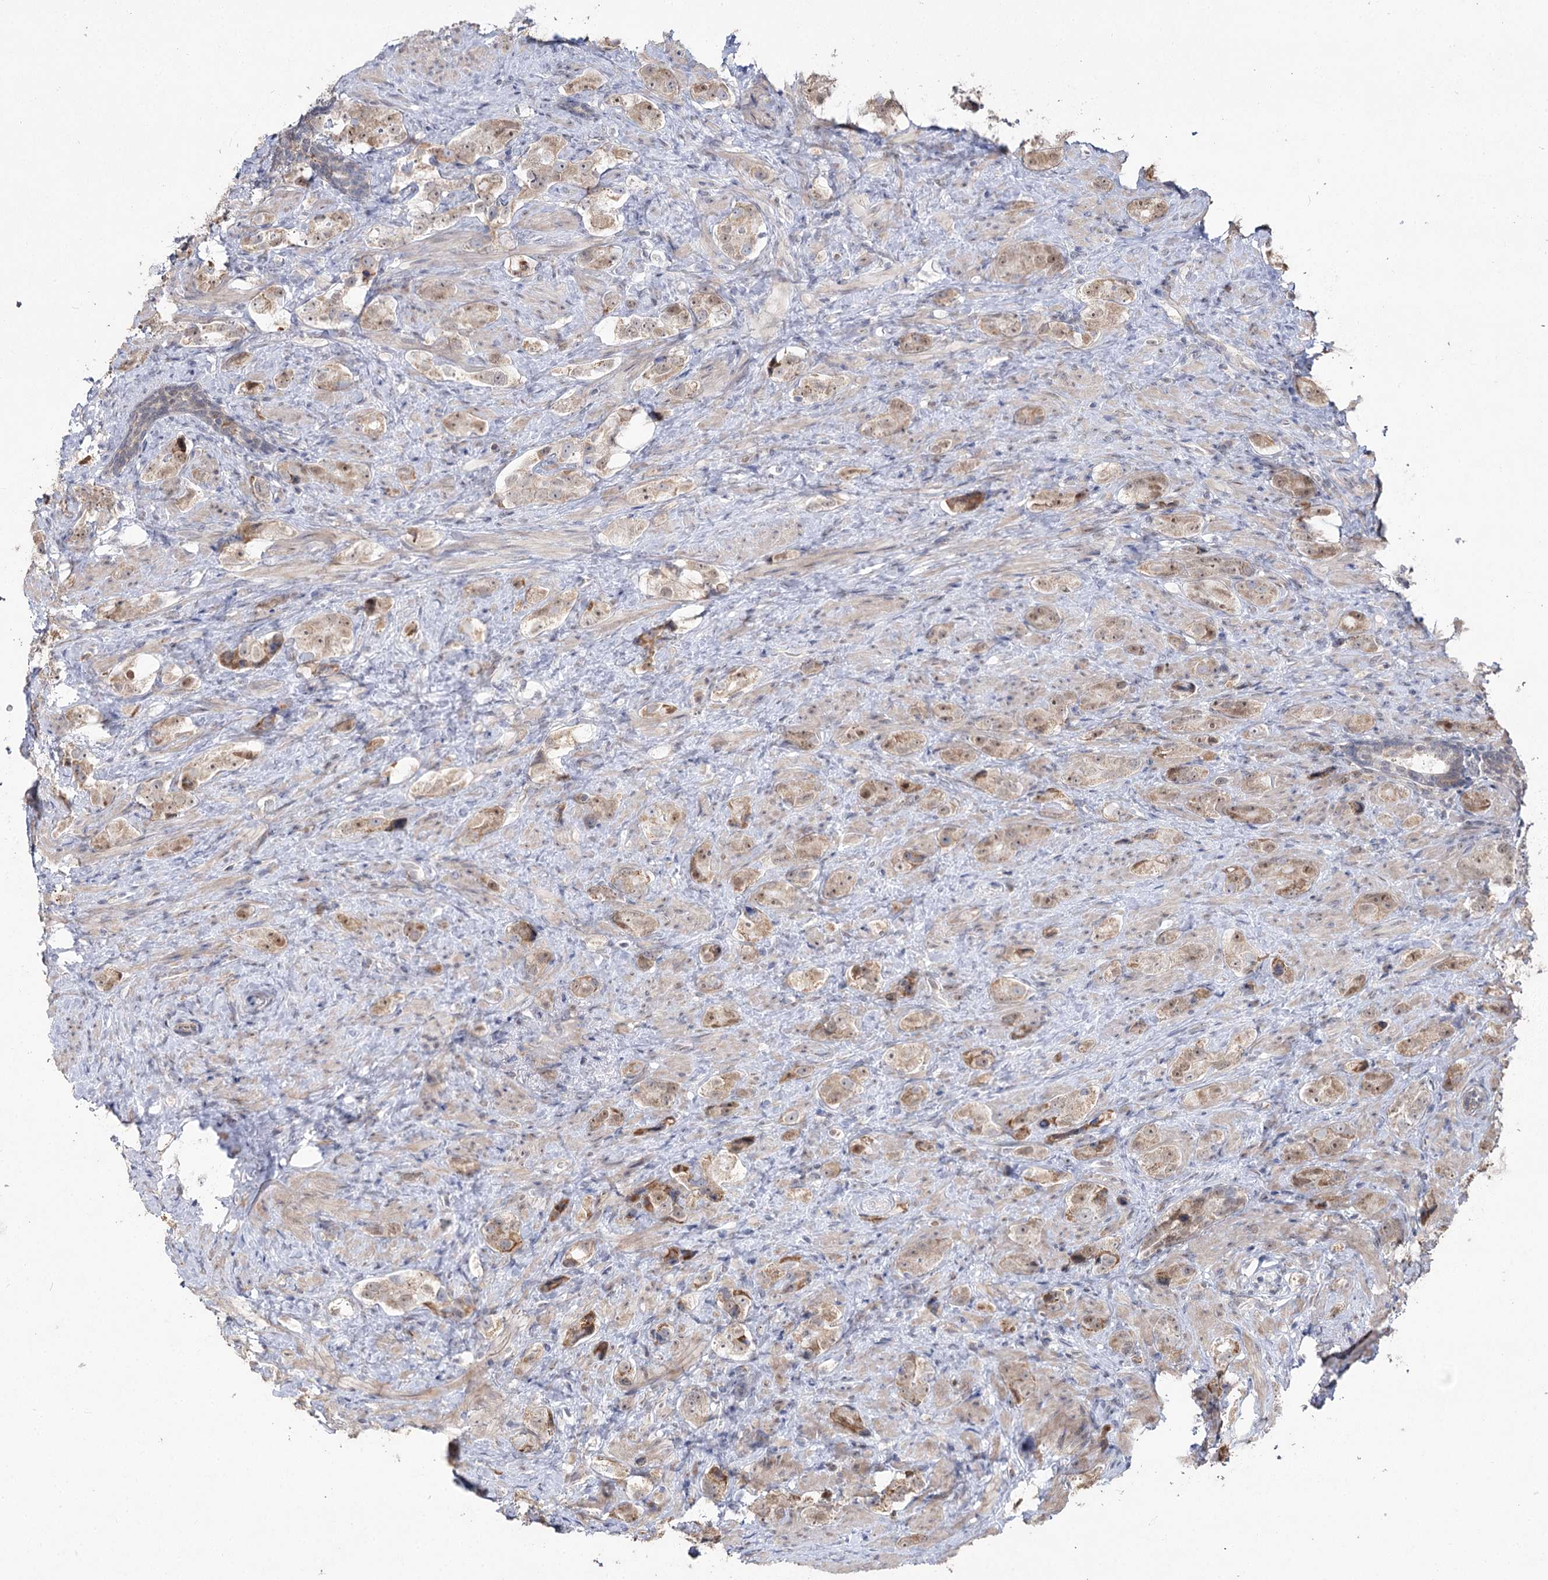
{"staining": {"intensity": "weak", "quantity": ">75%", "location": "cytoplasmic/membranous,nuclear"}, "tissue": "prostate cancer", "cell_type": "Tumor cells", "image_type": "cancer", "snomed": [{"axis": "morphology", "description": "Adenocarcinoma, High grade"}, {"axis": "topography", "description": "Prostate"}], "caption": "This is an image of immunohistochemistry staining of prostate cancer, which shows weak expression in the cytoplasmic/membranous and nuclear of tumor cells.", "gene": "RUFY4", "patient": {"sex": "male", "age": 63}}